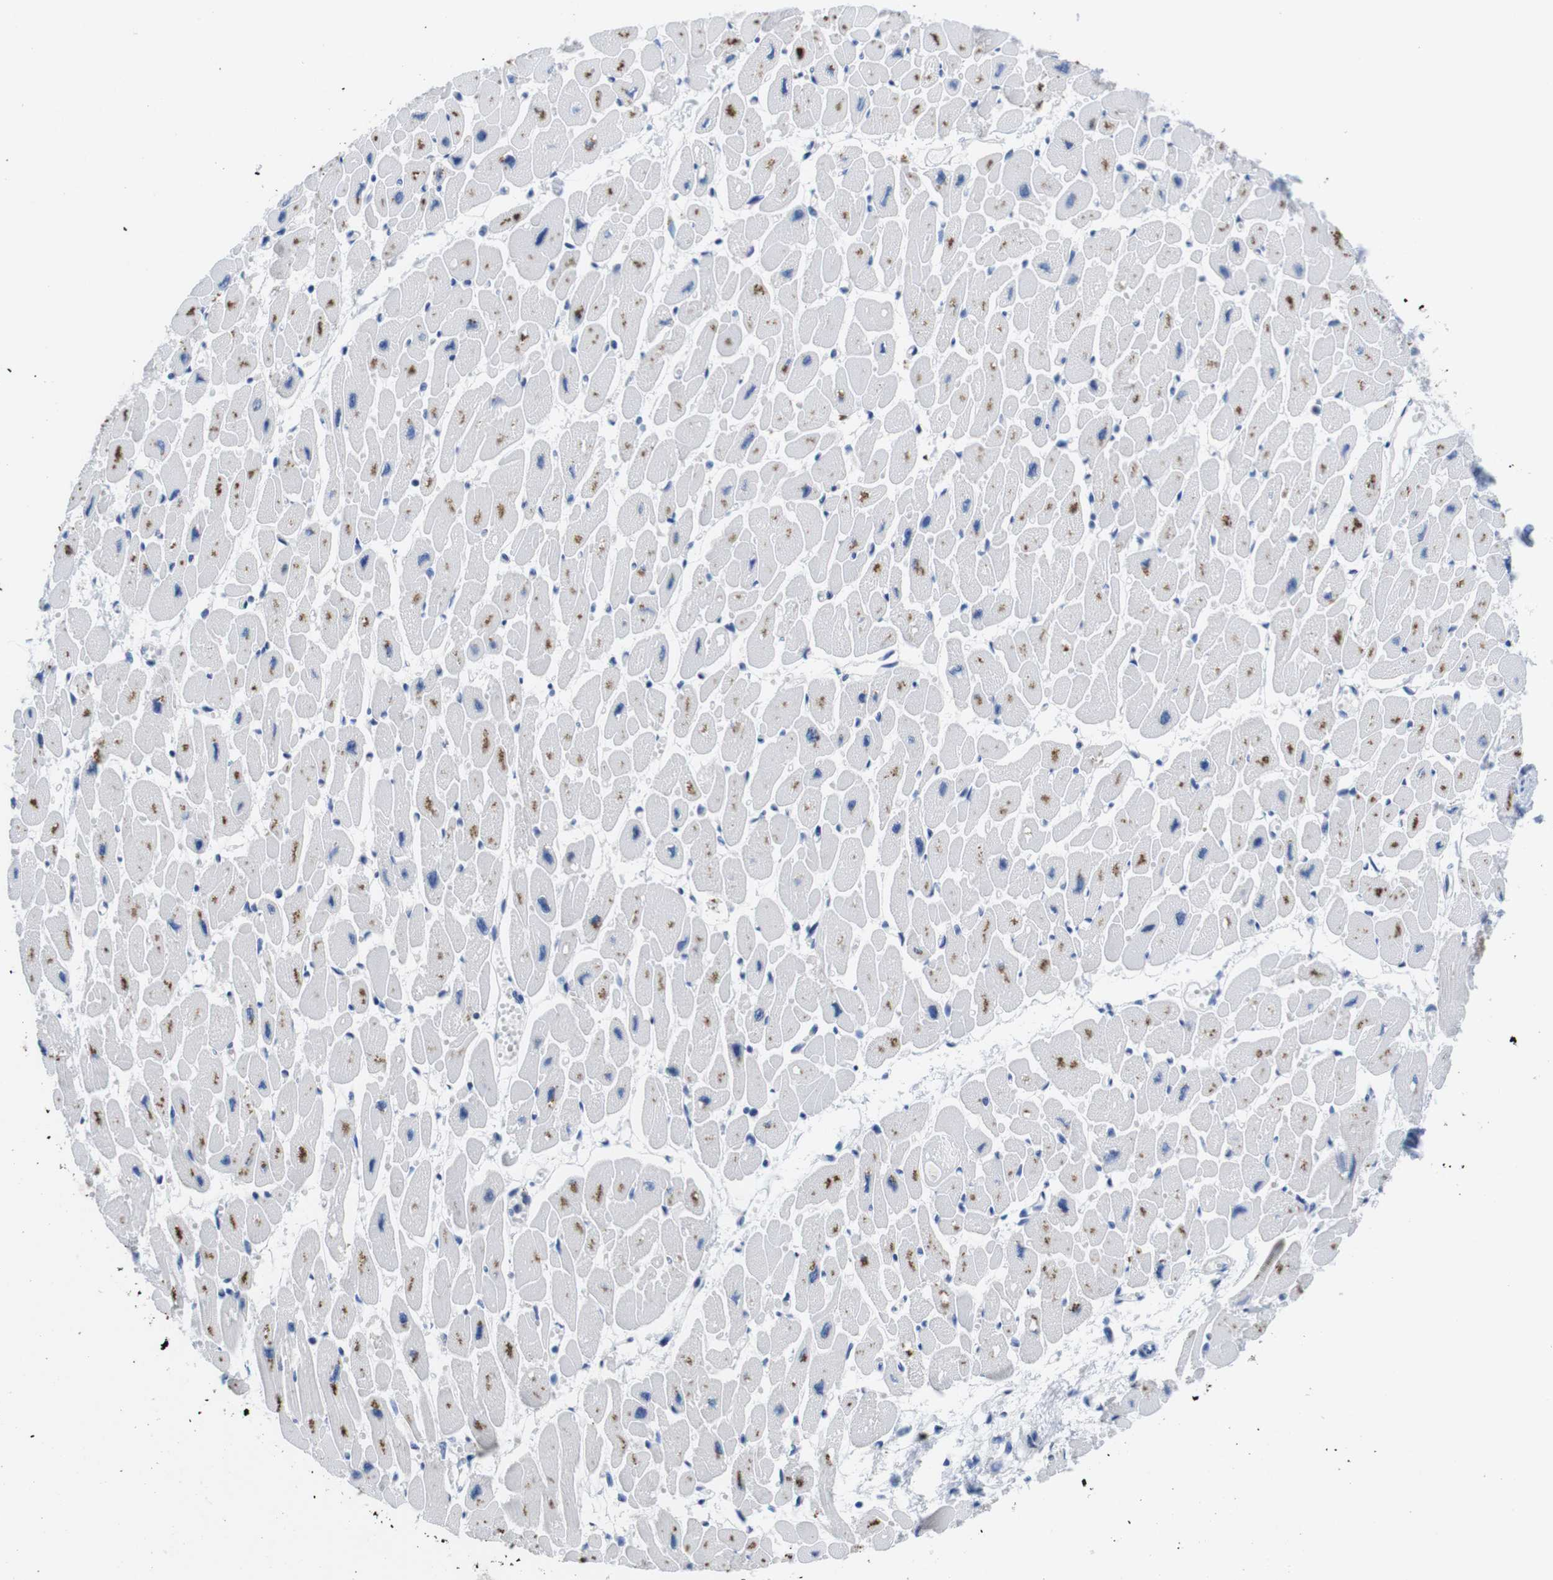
{"staining": {"intensity": "moderate", "quantity": "25%-75%", "location": "cytoplasmic/membranous"}, "tissue": "heart muscle", "cell_type": "Cardiomyocytes", "image_type": "normal", "snomed": [{"axis": "morphology", "description": "Normal tissue, NOS"}, {"axis": "topography", "description": "Heart"}], "caption": "Protein expression analysis of benign heart muscle displays moderate cytoplasmic/membranous staining in about 25%-75% of cardiomyocytes.", "gene": "SCRIB", "patient": {"sex": "female", "age": 54}}